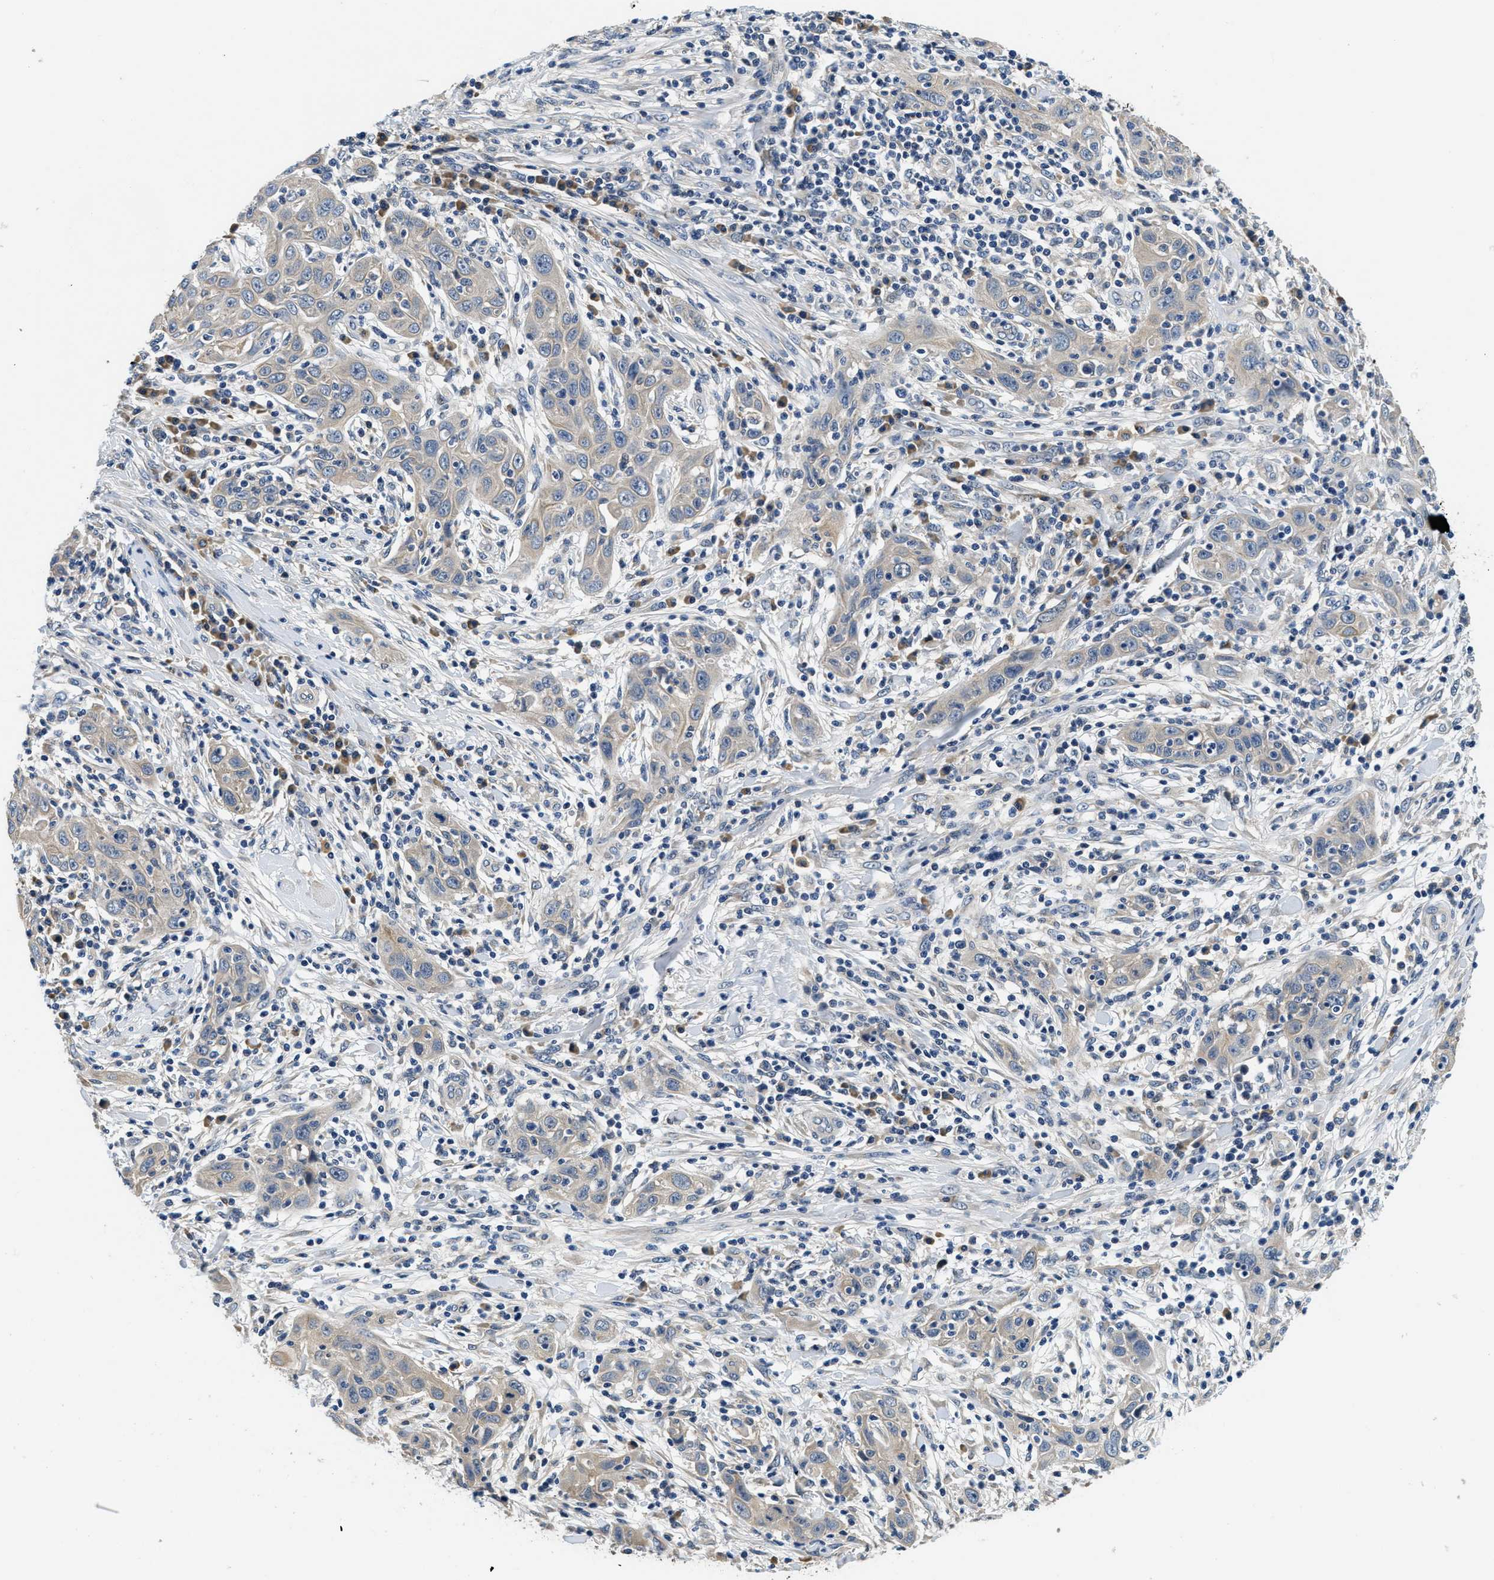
{"staining": {"intensity": "weak", "quantity": "<25%", "location": "cytoplasmic/membranous"}, "tissue": "skin cancer", "cell_type": "Tumor cells", "image_type": "cancer", "snomed": [{"axis": "morphology", "description": "Squamous cell carcinoma, NOS"}, {"axis": "topography", "description": "Skin"}], "caption": "Tumor cells show no significant expression in squamous cell carcinoma (skin).", "gene": "ALDH3A2", "patient": {"sex": "female", "age": 88}}